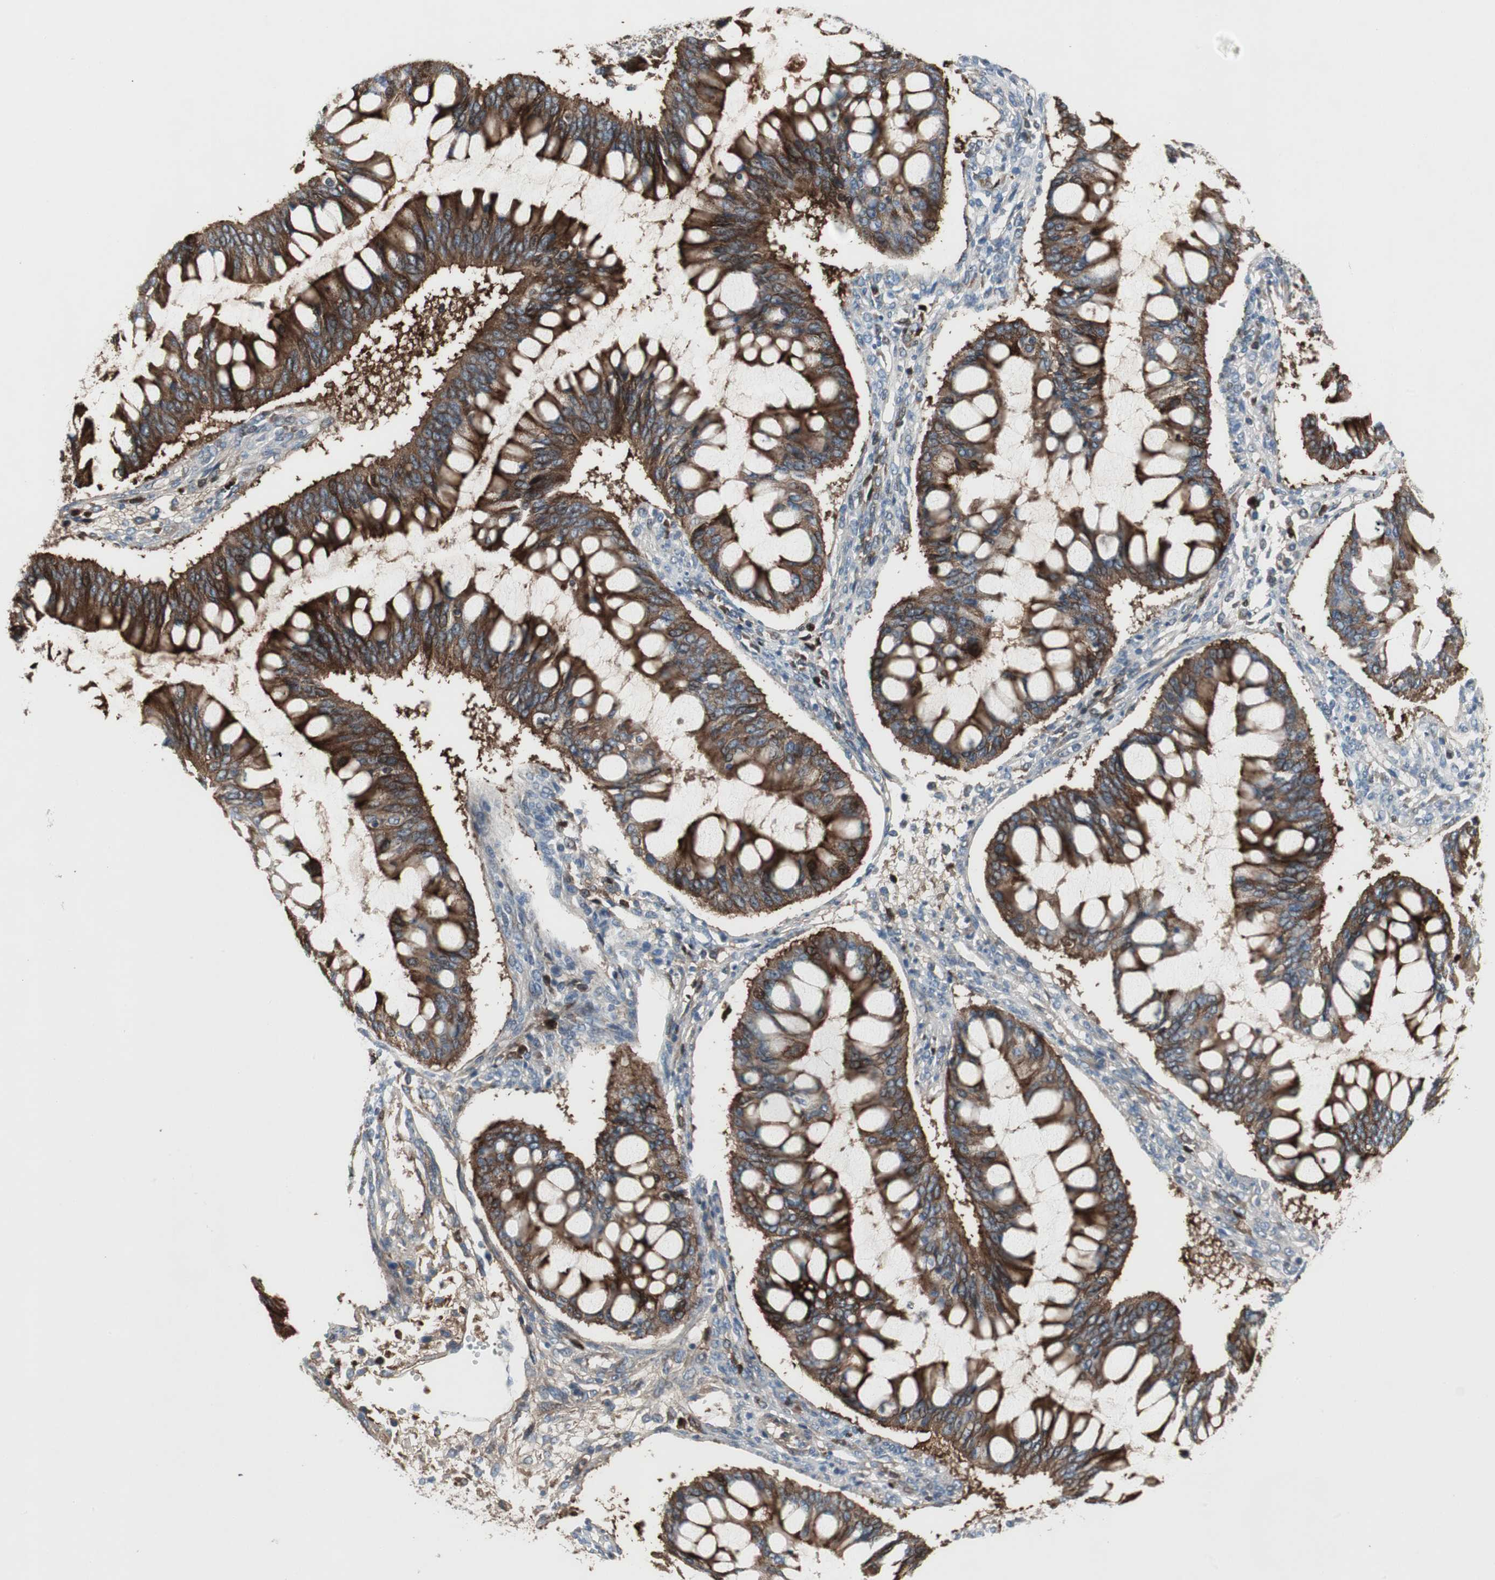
{"staining": {"intensity": "moderate", "quantity": ">75%", "location": "cytoplasmic/membranous"}, "tissue": "ovarian cancer", "cell_type": "Tumor cells", "image_type": "cancer", "snomed": [{"axis": "morphology", "description": "Cystadenocarcinoma, mucinous, NOS"}, {"axis": "topography", "description": "Ovary"}], "caption": "Mucinous cystadenocarcinoma (ovarian) stained with a brown dye demonstrates moderate cytoplasmic/membranous positive staining in about >75% of tumor cells.", "gene": "PIGR", "patient": {"sex": "female", "age": 73}}